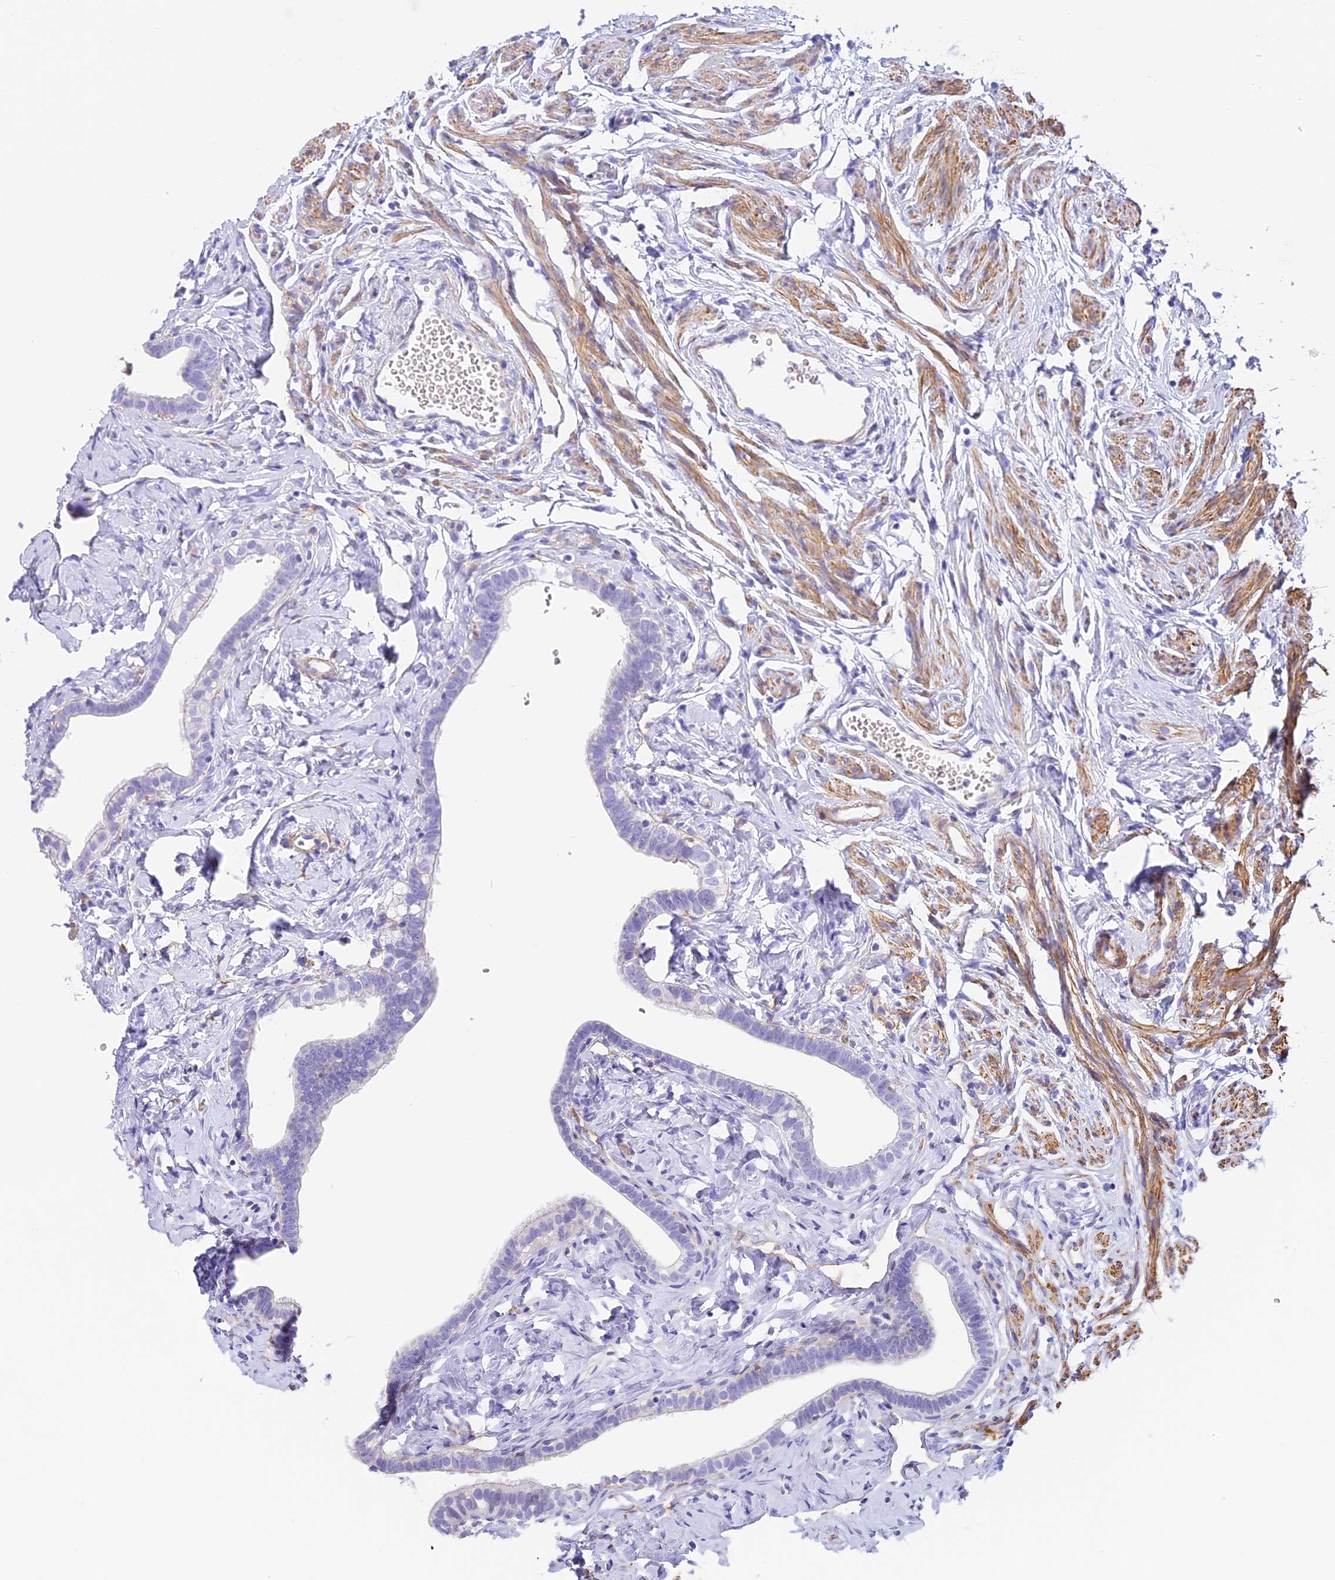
{"staining": {"intensity": "negative", "quantity": "none", "location": "none"}, "tissue": "fallopian tube", "cell_type": "Glandular cells", "image_type": "normal", "snomed": [{"axis": "morphology", "description": "Normal tissue, NOS"}, {"axis": "topography", "description": "Fallopian tube"}], "caption": "DAB immunohistochemical staining of normal fallopian tube exhibits no significant expression in glandular cells.", "gene": "HOMER3", "patient": {"sex": "female", "age": 66}}